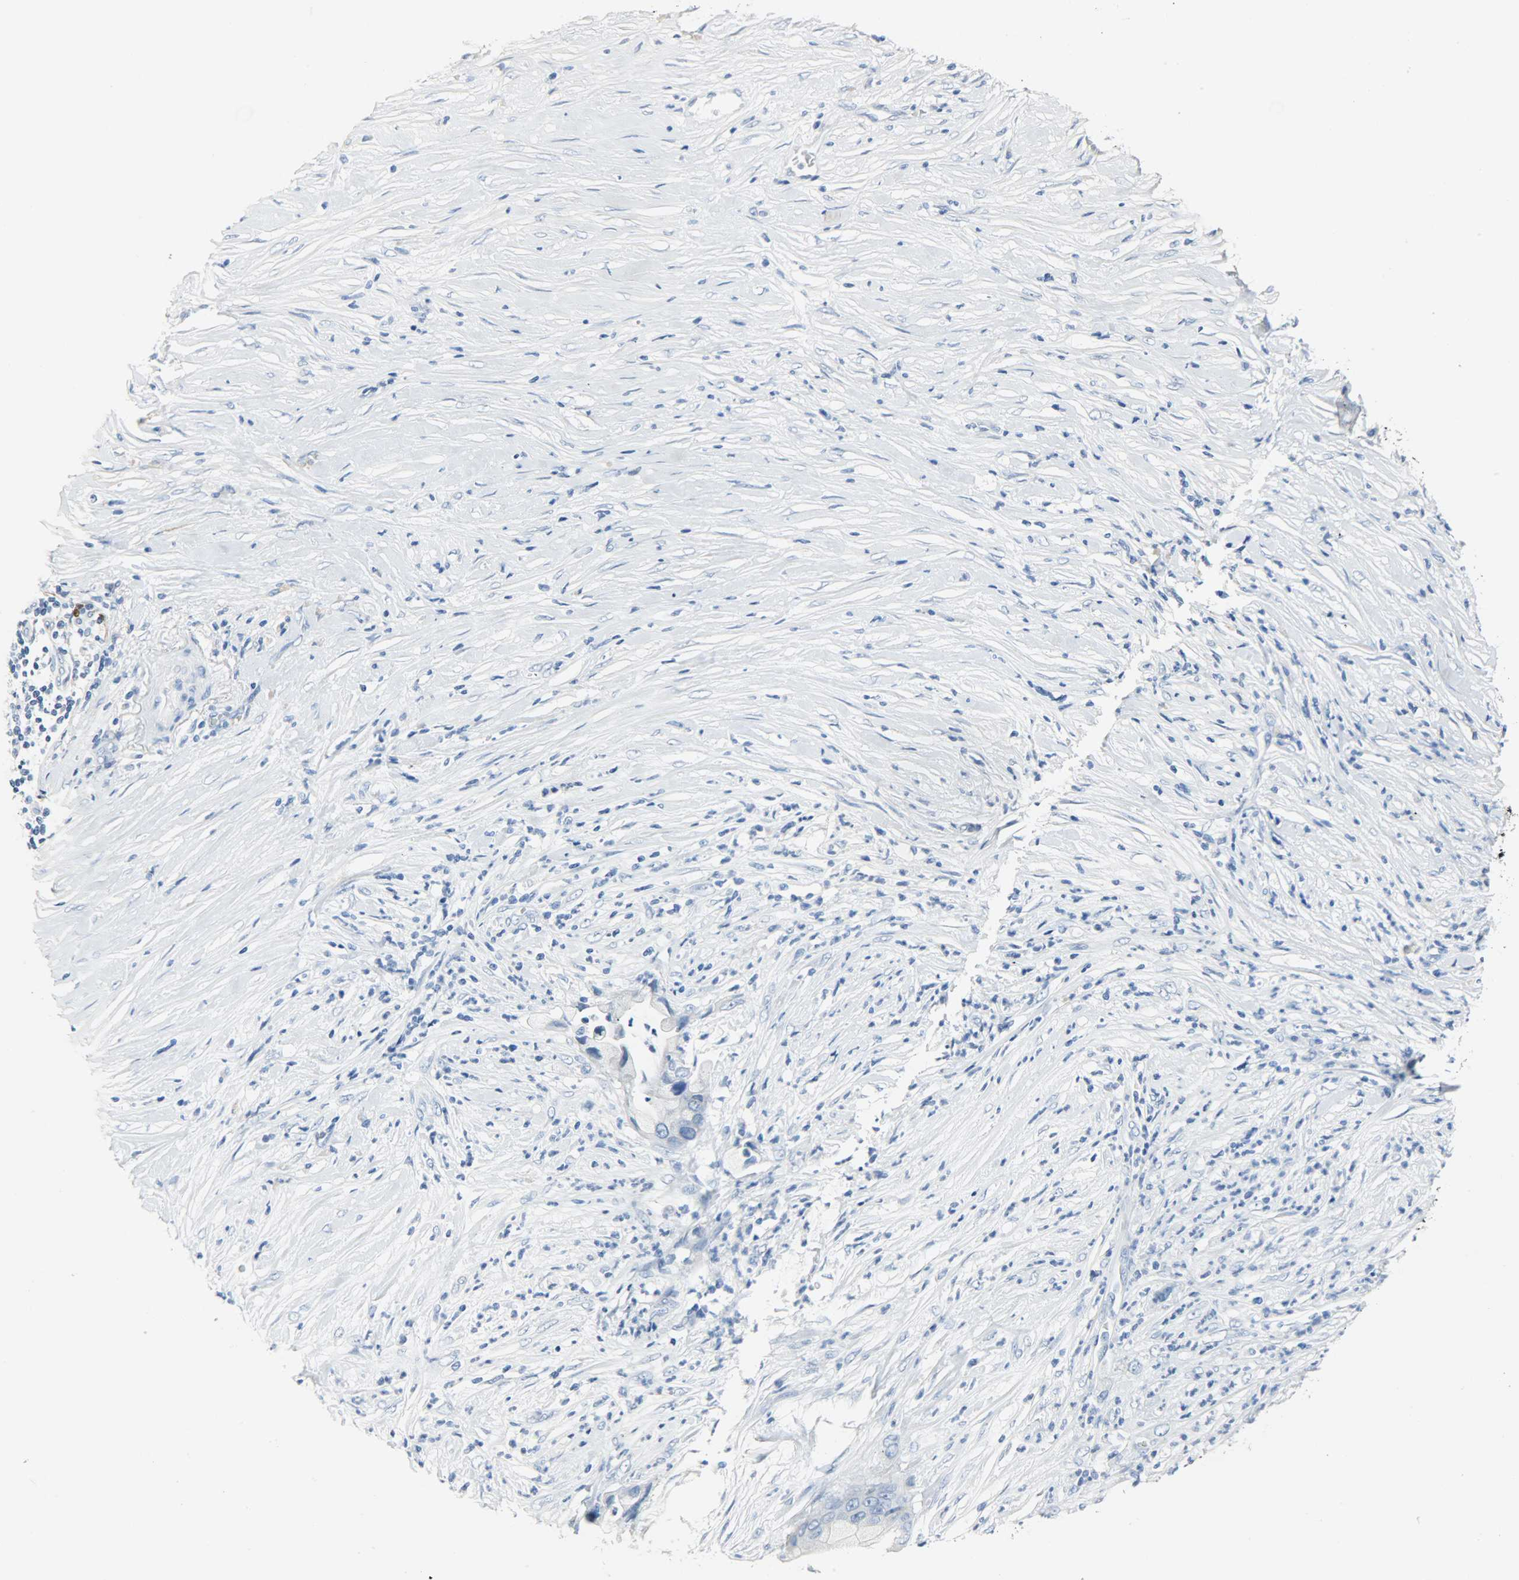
{"staining": {"intensity": "negative", "quantity": "none", "location": "none"}, "tissue": "pancreatic cancer", "cell_type": "Tumor cells", "image_type": "cancer", "snomed": [{"axis": "morphology", "description": "Adenocarcinoma, NOS"}, {"axis": "topography", "description": "Pancreas"}], "caption": "The histopathology image reveals no staining of tumor cells in pancreatic adenocarcinoma. The staining is performed using DAB brown chromogen with nuclei counter-stained in using hematoxylin.", "gene": "CA3", "patient": {"sex": "female", "age": 59}}